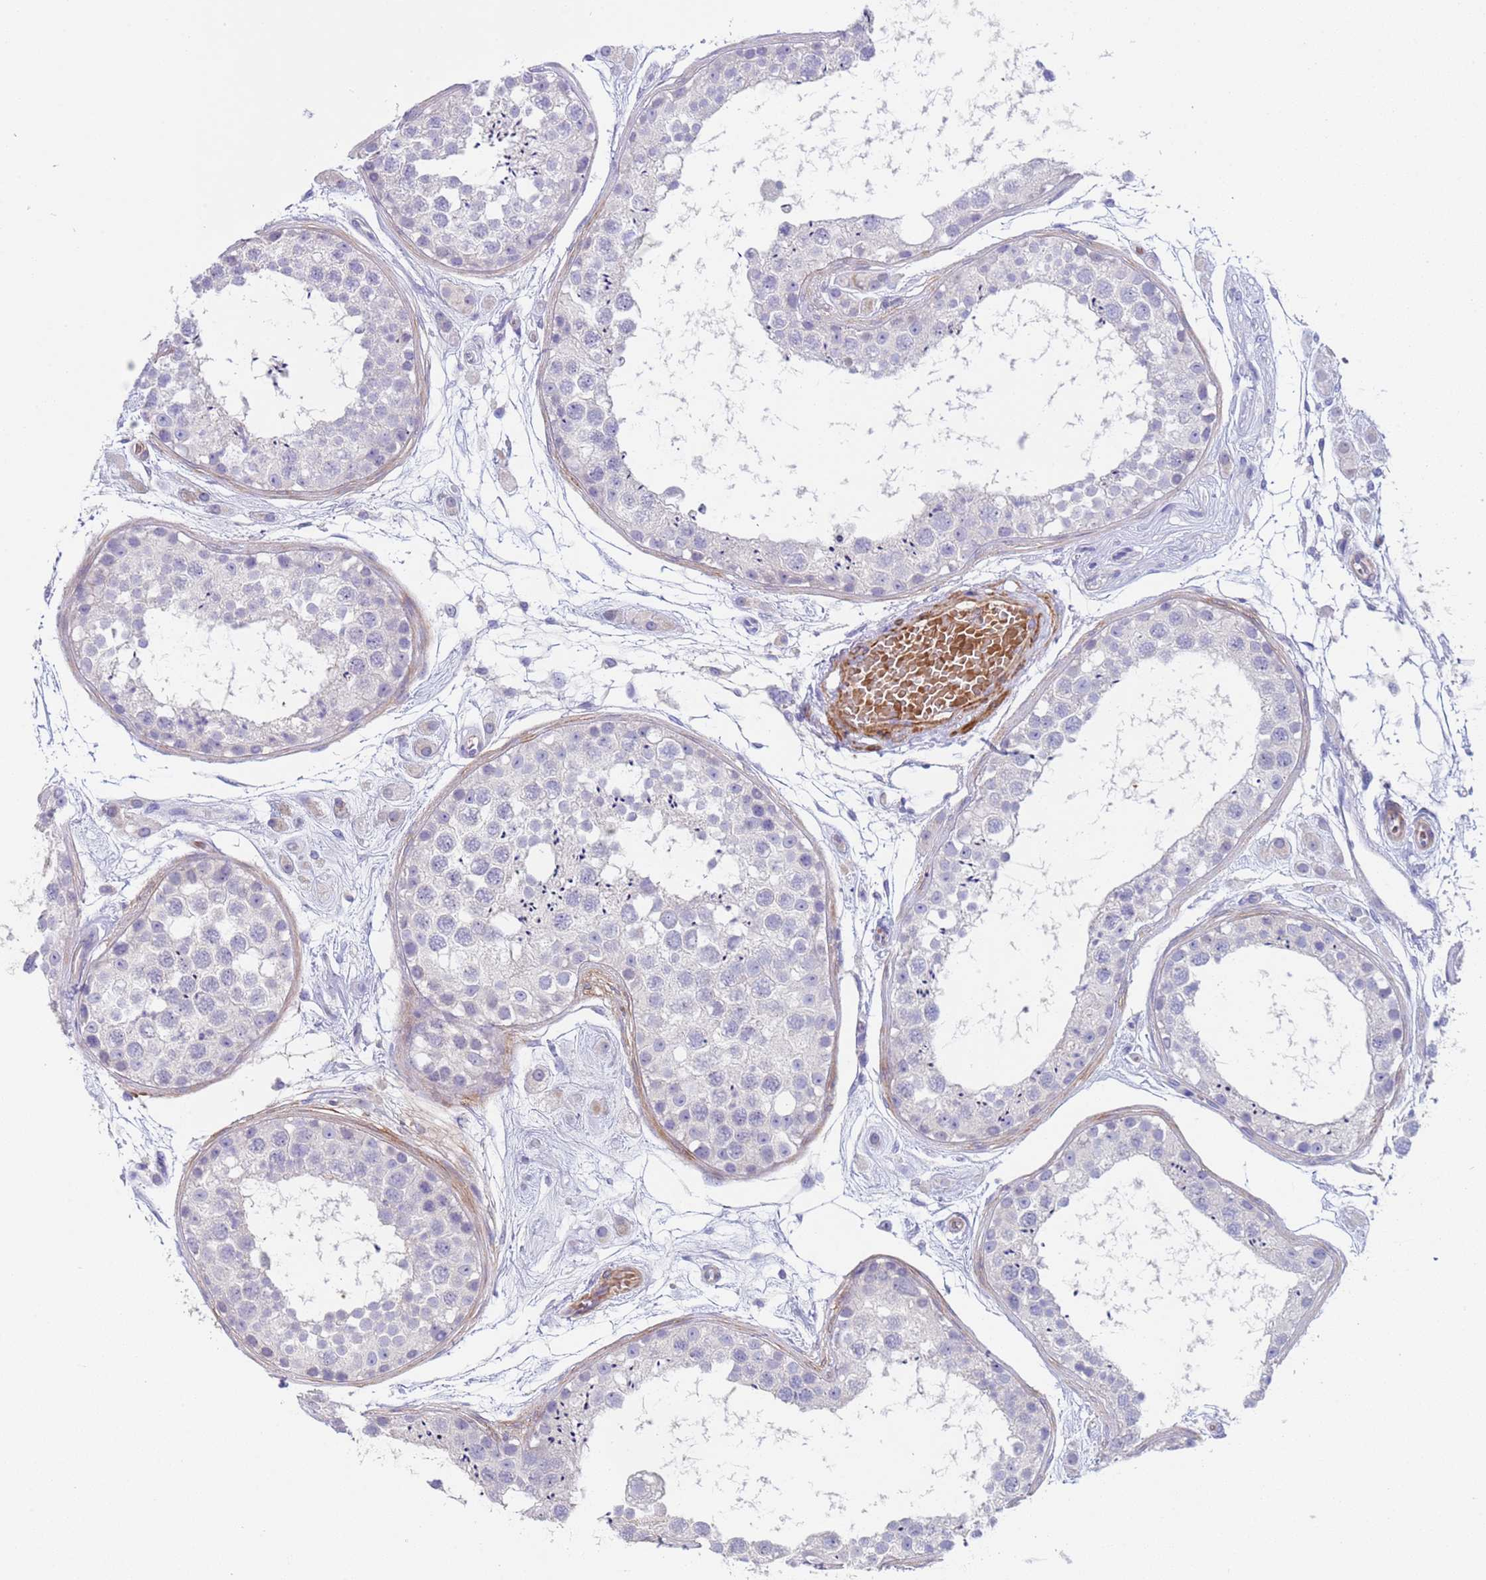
{"staining": {"intensity": "negative", "quantity": "none", "location": "none"}, "tissue": "testis", "cell_type": "Cells in seminiferous ducts", "image_type": "normal", "snomed": [{"axis": "morphology", "description": "Normal tissue, NOS"}, {"axis": "topography", "description": "Testis"}], "caption": "Testis stained for a protein using IHC shows no staining cells in seminiferous ducts.", "gene": "KBTBD3", "patient": {"sex": "male", "age": 25}}